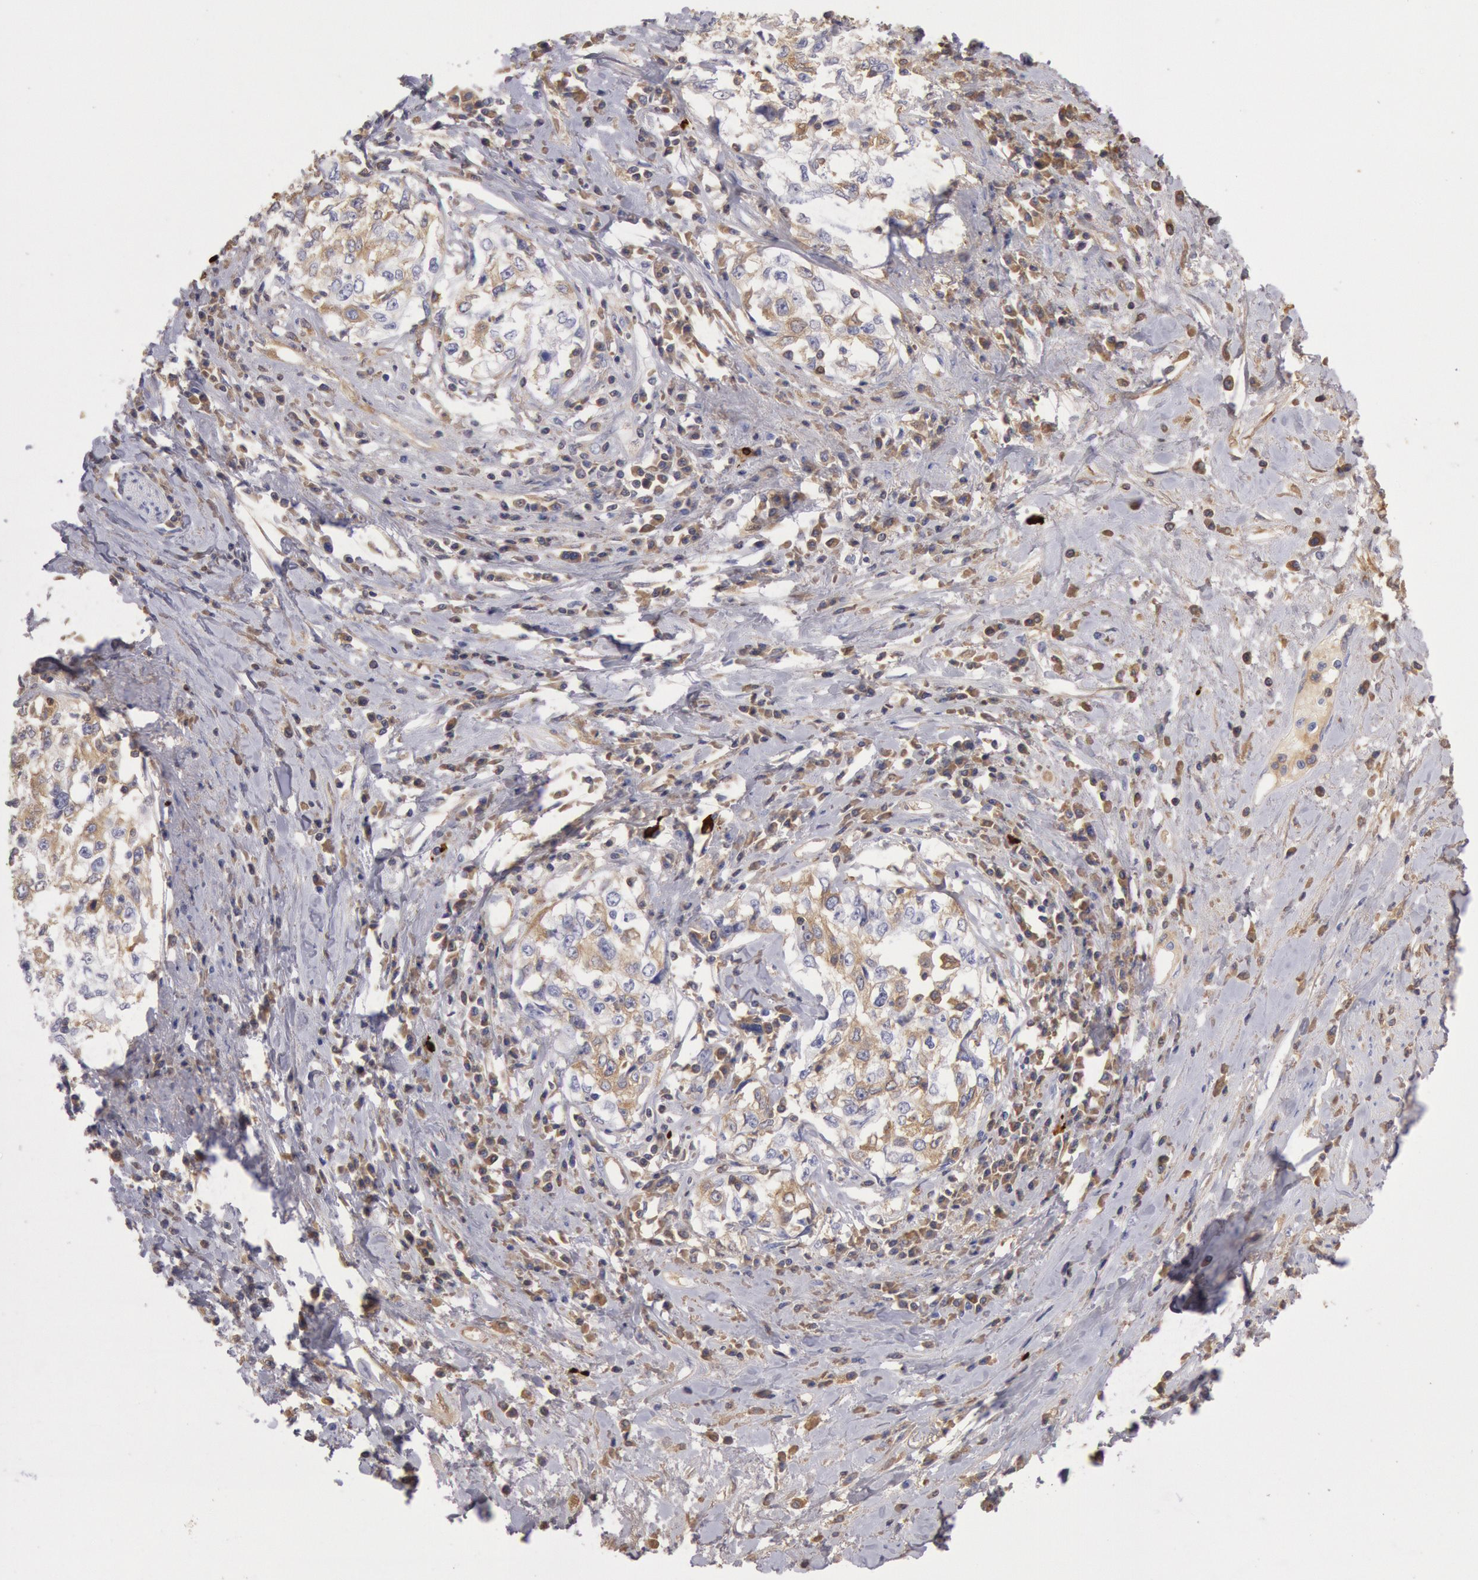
{"staining": {"intensity": "negative", "quantity": "none", "location": "none"}, "tissue": "cervical cancer", "cell_type": "Tumor cells", "image_type": "cancer", "snomed": [{"axis": "morphology", "description": "Squamous cell carcinoma, NOS"}, {"axis": "topography", "description": "Cervix"}], "caption": "Immunohistochemistry (IHC) photomicrograph of cervical squamous cell carcinoma stained for a protein (brown), which shows no positivity in tumor cells.", "gene": "IGHA1", "patient": {"sex": "female", "age": 57}}